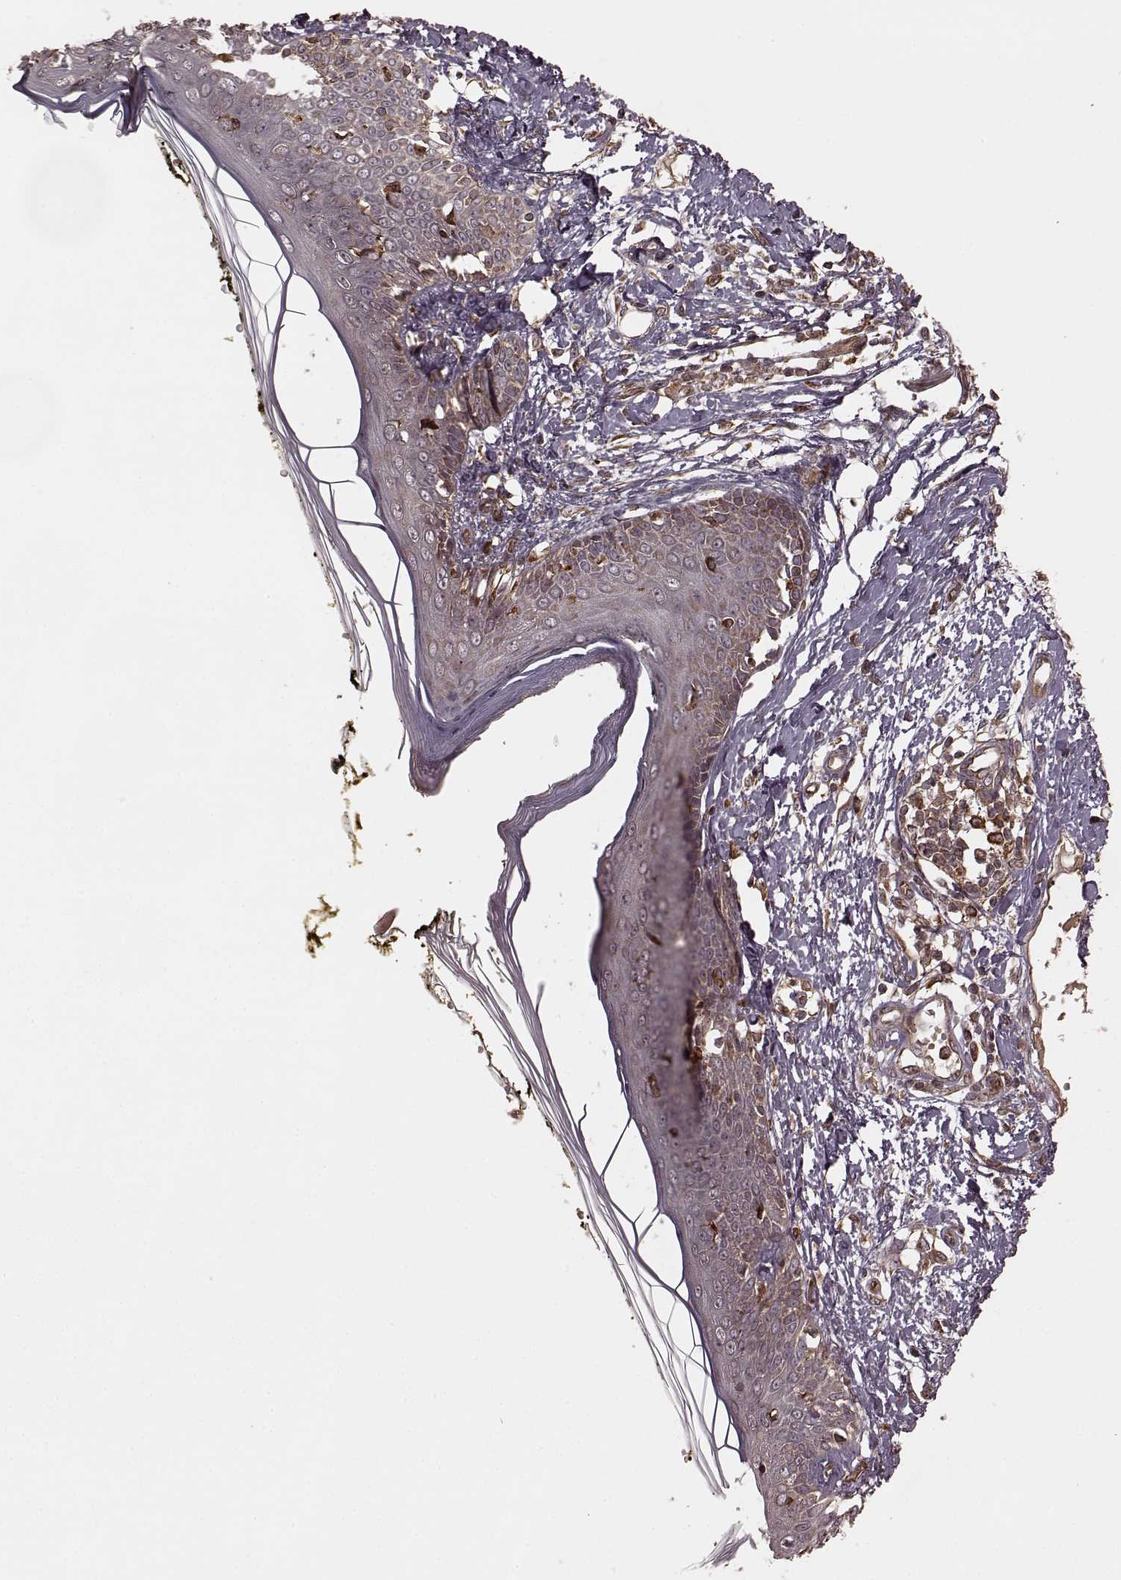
{"staining": {"intensity": "strong", "quantity": ">75%", "location": "cytoplasmic/membranous"}, "tissue": "skin", "cell_type": "Fibroblasts", "image_type": "normal", "snomed": [{"axis": "morphology", "description": "Normal tissue, NOS"}, {"axis": "topography", "description": "Skin"}], "caption": "Strong cytoplasmic/membranous expression for a protein is present in approximately >75% of fibroblasts of normal skin using immunohistochemistry.", "gene": "AGPAT1", "patient": {"sex": "male", "age": 76}}